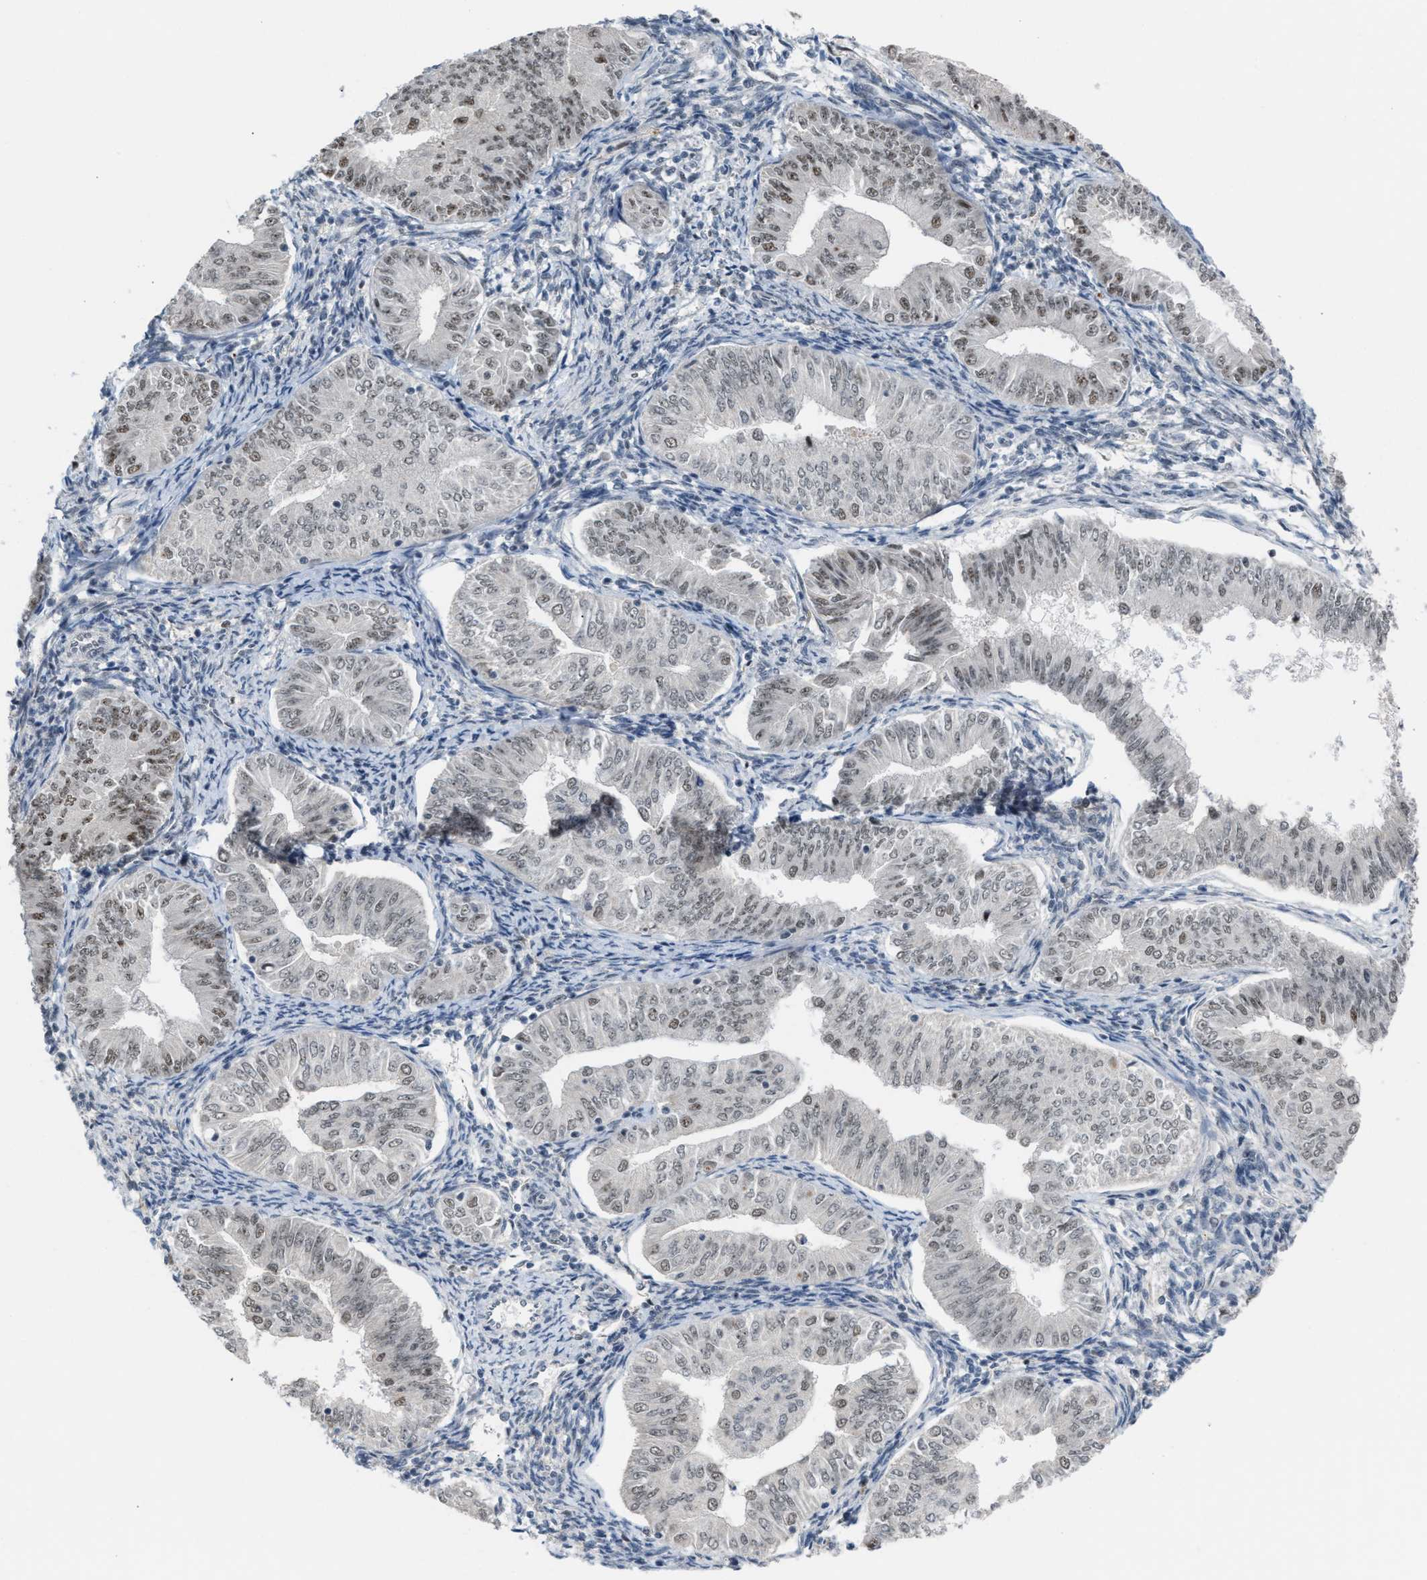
{"staining": {"intensity": "weak", "quantity": ">75%", "location": "nuclear"}, "tissue": "endometrial cancer", "cell_type": "Tumor cells", "image_type": "cancer", "snomed": [{"axis": "morphology", "description": "Normal tissue, NOS"}, {"axis": "morphology", "description": "Adenocarcinoma, NOS"}, {"axis": "topography", "description": "Endometrium"}], "caption": "Adenocarcinoma (endometrial) was stained to show a protein in brown. There is low levels of weak nuclear positivity in approximately >75% of tumor cells.", "gene": "PRPF4", "patient": {"sex": "female", "age": 53}}